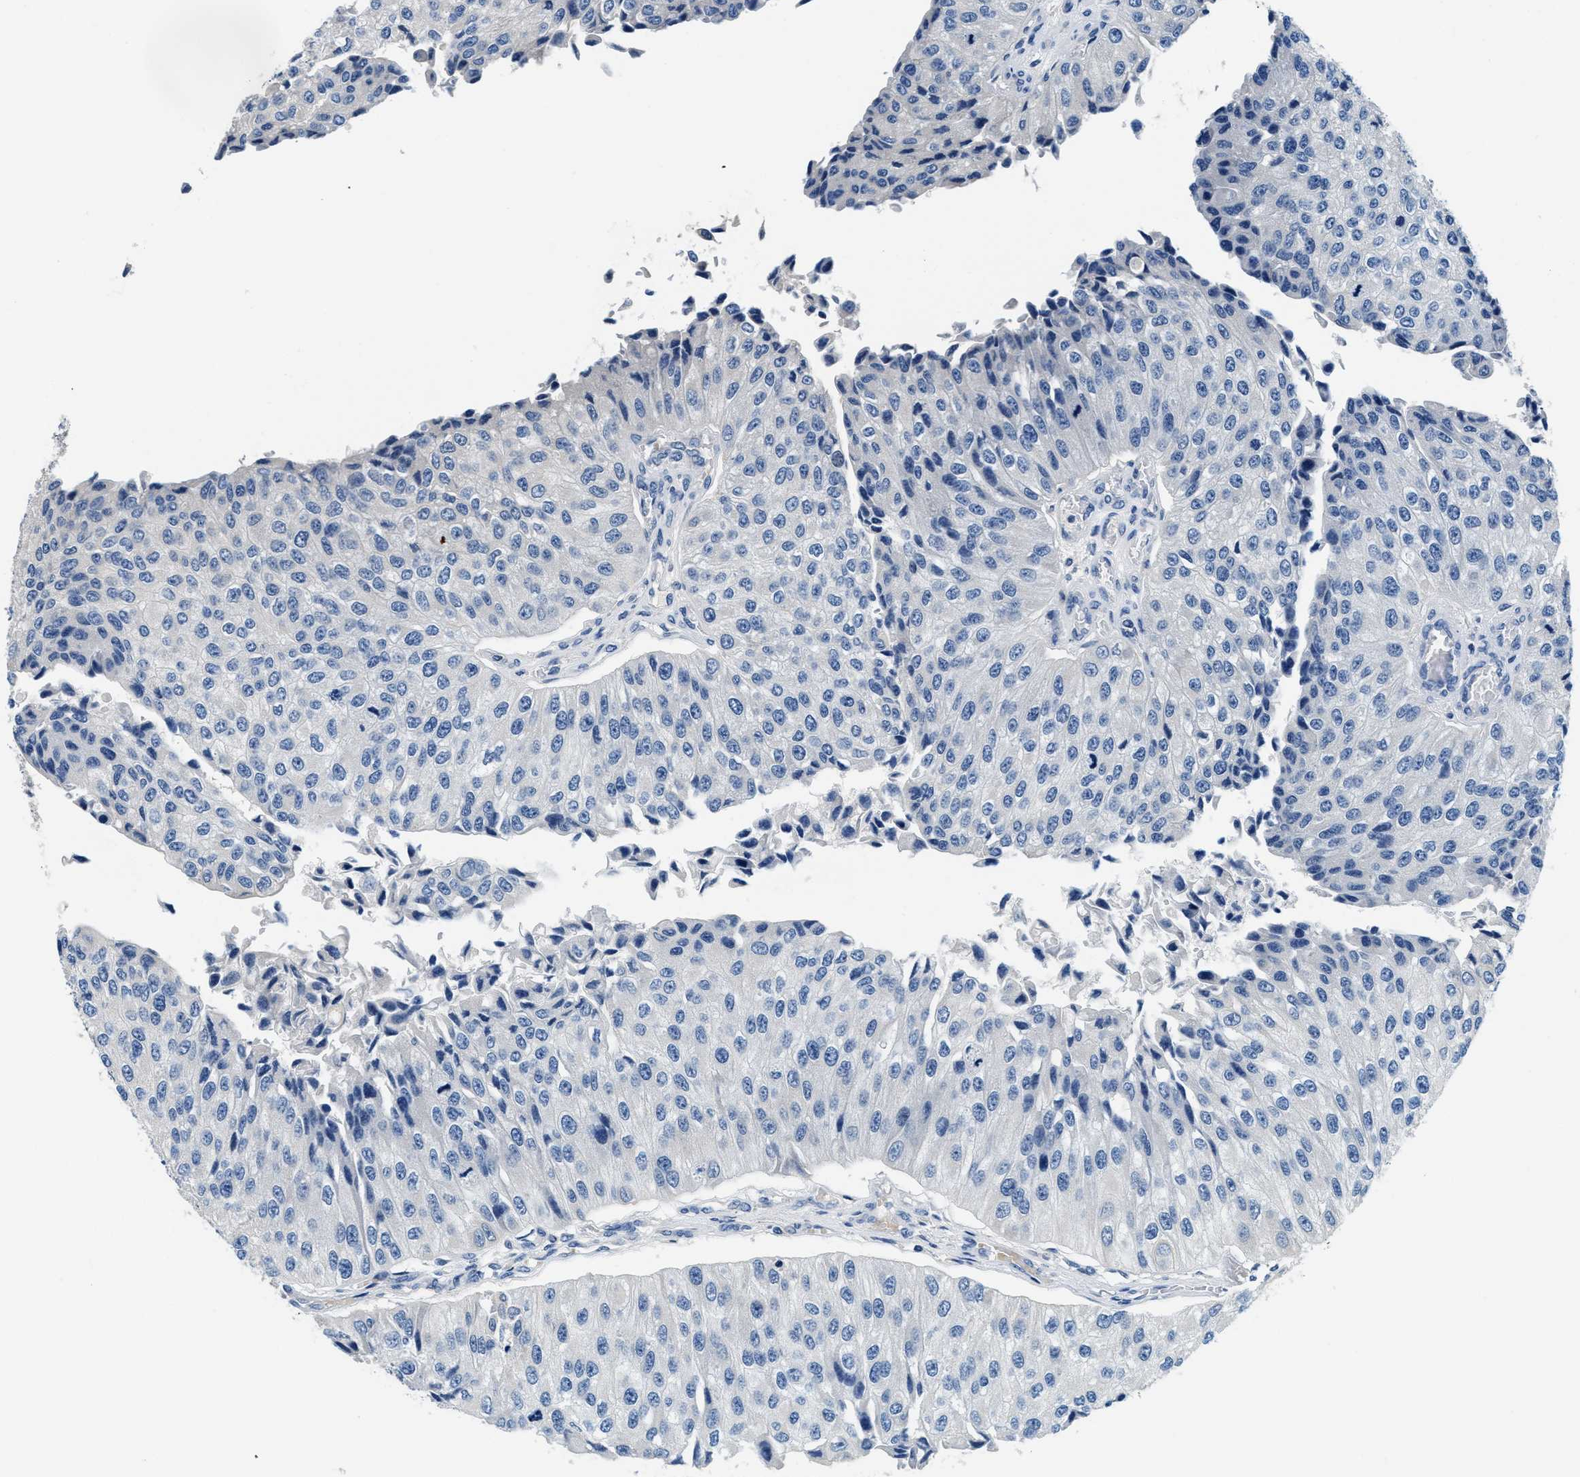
{"staining": {"intensity": "negative", "quantity": "none", "location": "none"}, "tissue": "urothelial cancer", "cell_type": "Tumor cells", "image_type": "cancer", "snomed": [{"axis": "morphology", "description": "Urothelial carcinoma, High grade"}, {"axis": "topography", "description": "Kidney"}, {"axis": "topography", "description": "Urinary bladder"}], "caption": "Immunohistochemistry (IHC) histopathology image of urothelial cancer stained for a protein (brown), which demonstrates no expression in tumor cells. (DAB IHC, high magnification).", "gene": "ALDH3A2", "patient": {"sex": "male", "age": 77}}